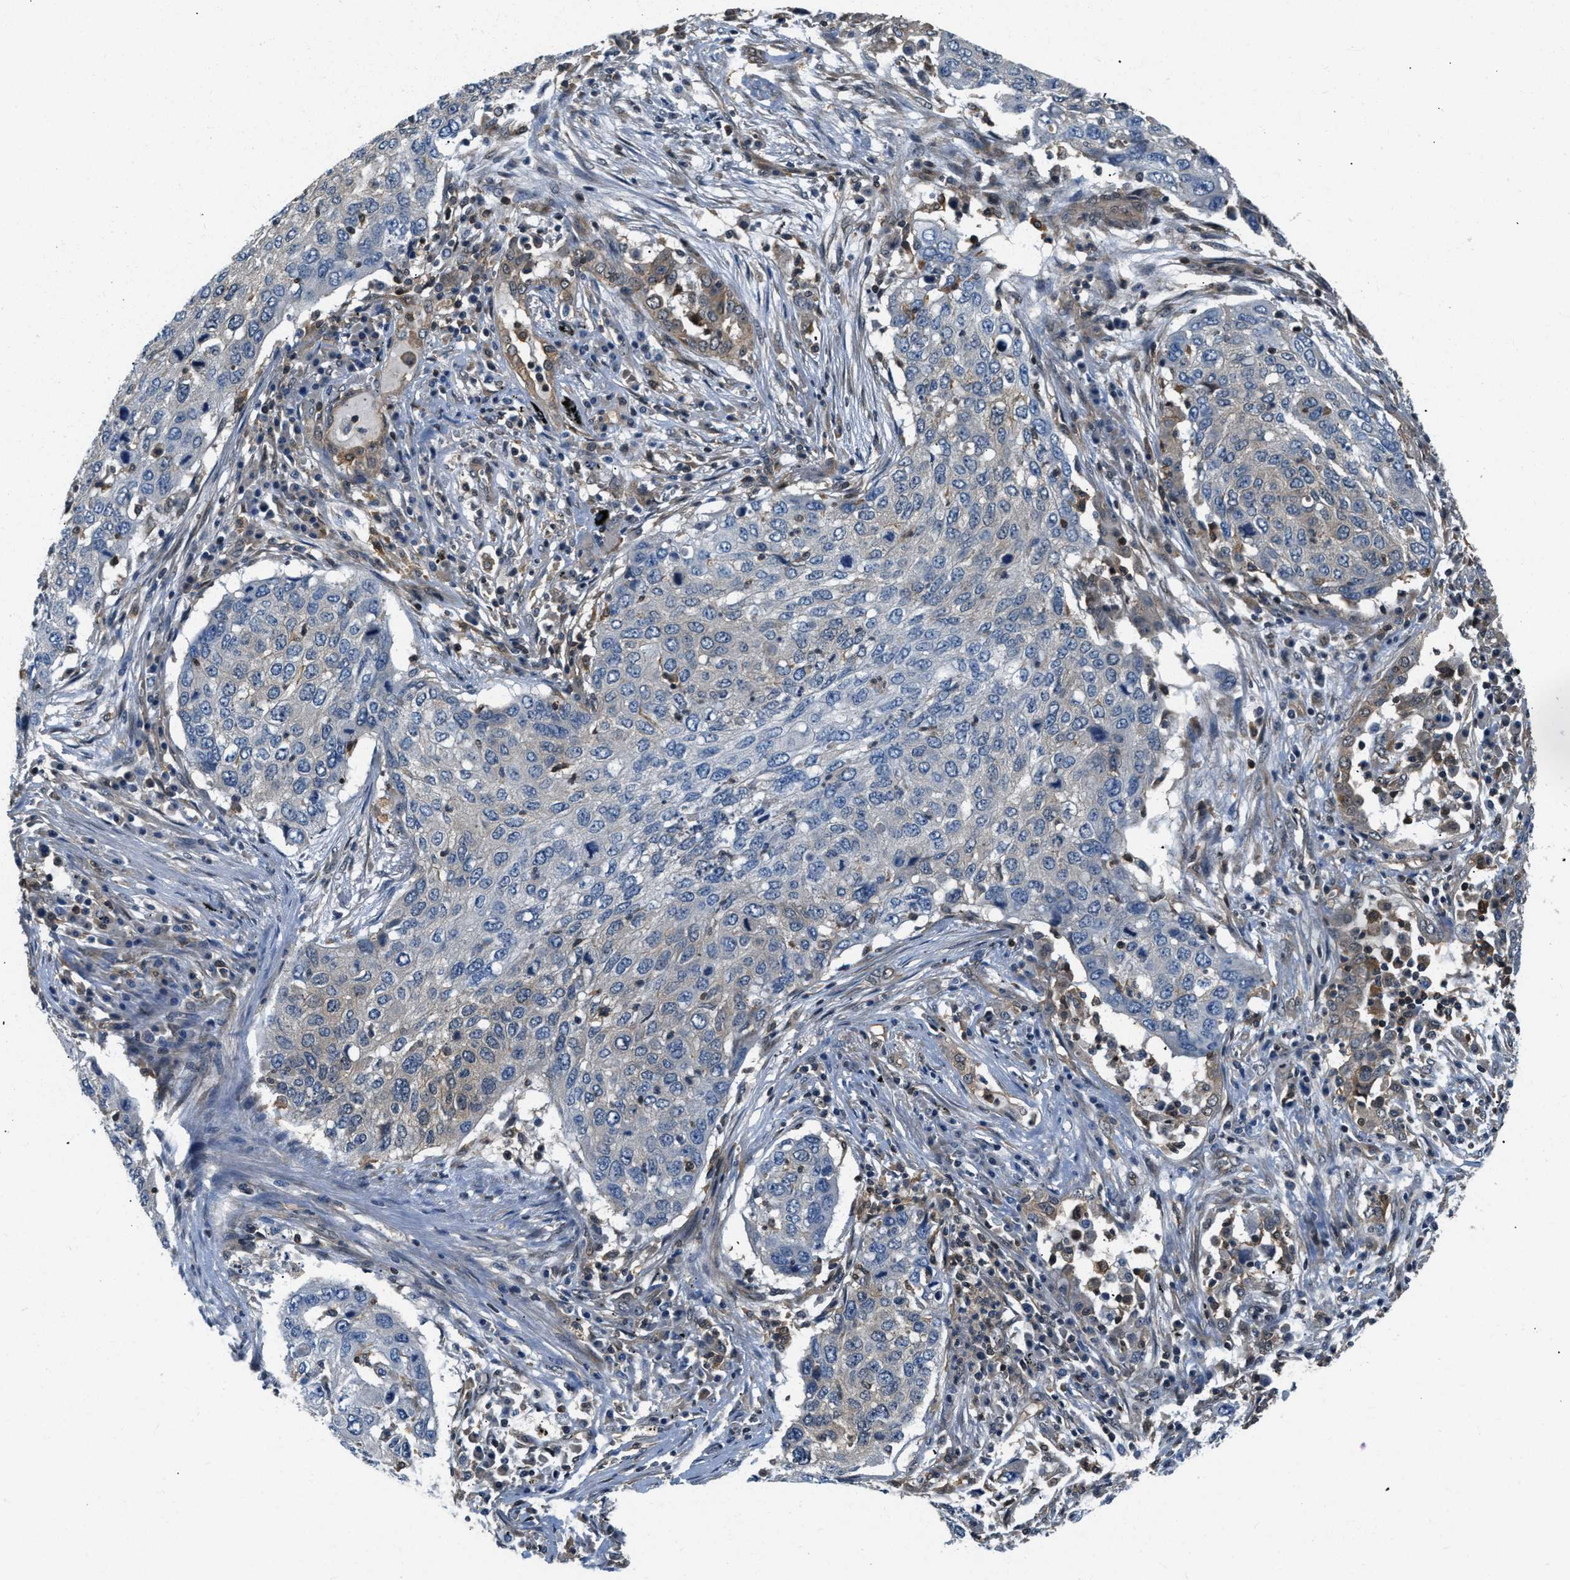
{"staining": {"intensity": "weak", "quantity": "<25%", "location": "cytoplasmic/membranous"}, "tissue": "lung cancer", "cell_type": "Tumor cells", "image_type": "cancer", "snomed": [{"axis": "morphology", "description": "Squamous cell carcinoma, NOS"}, {"axis": "topography", "description": "Lung"}], "caption": "The photomicrograph shows no staining of tumor cells in lung cancer (squamous cell carcinoma).", "gene": "EIF4EBP2", "patient": {"sex": "female", "age": 63}}